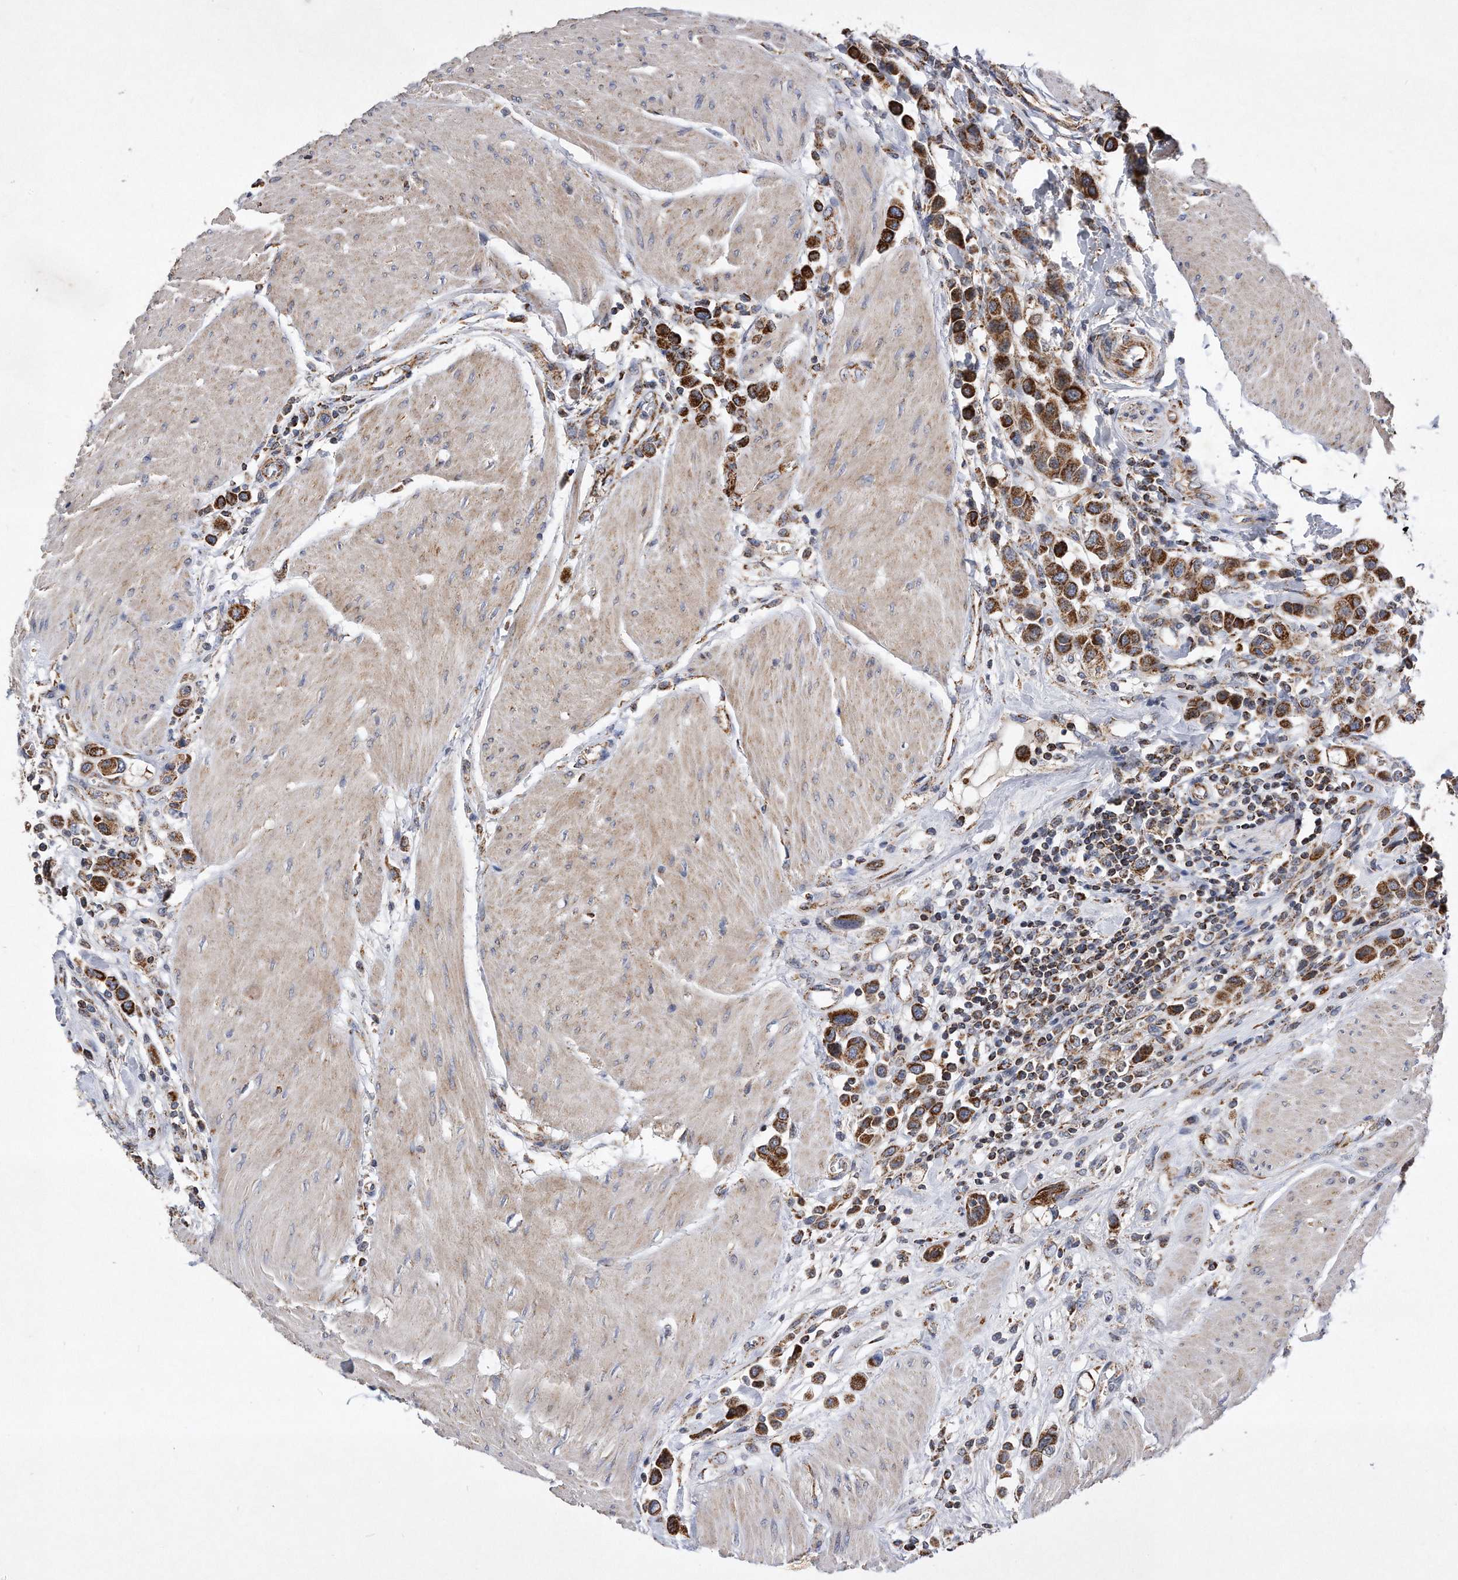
{"staining": {"intensity": "strong", "quantity": ">75%", "location": "cytoplasmic/membranous"}, "tissue": "urothelial cancer", "cell_type": "Tumor cells", "image_type": "cancer", "snomed": [{"axis": "morphology", "description": "Urothelial carcinoma, High grade"}, {"axis": "topography", "description": "Urinary bladder"}], "caption": "Immunohistochemical staining of human urothelial cancer shows high levels of strong cytoplasmic/membranous staining in about >75% of tumor cells.", "gene": "PPP5C", "patient": {"sex": "male", "age": 50}}